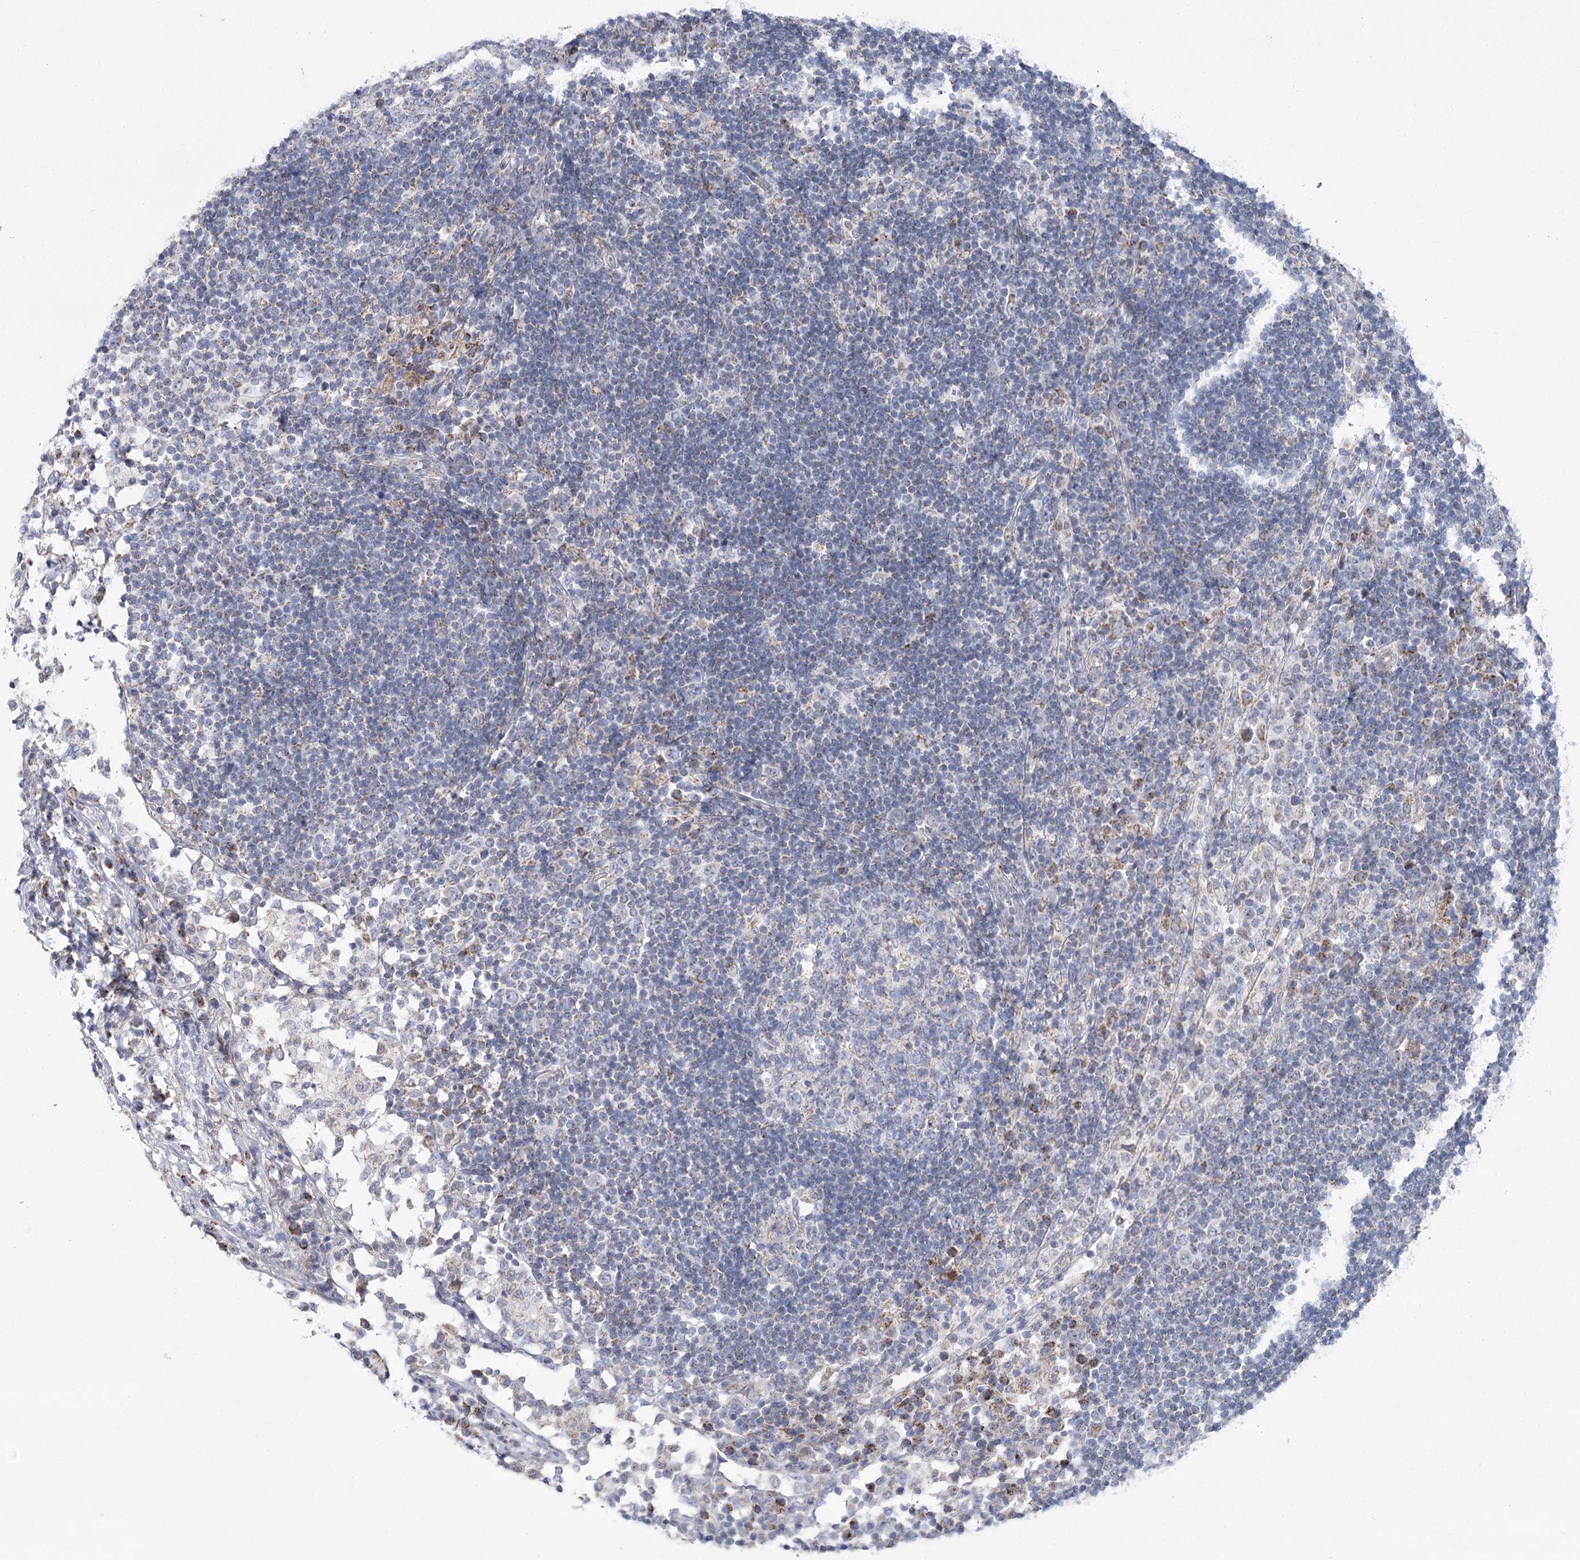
{"staining": {"intensity": "weak", "quantity": "<25%", "location": "cytoplasmic/membranous"}, "tissue": "lymph node", "cell_type": "Germinal center cells", "image_type": "normal", "snomed": [{"axis": "morphology", "description": "Normal tissue, NOS"}, {"axis": "topography", "description": "Lymph node"}], "caption": "This is an immunohistochemistry image of unremarkable lymph node. There is no positivity in germinal center cells.", "gene": "SNX7", "patient": {"sex": "female", "age": 53}}